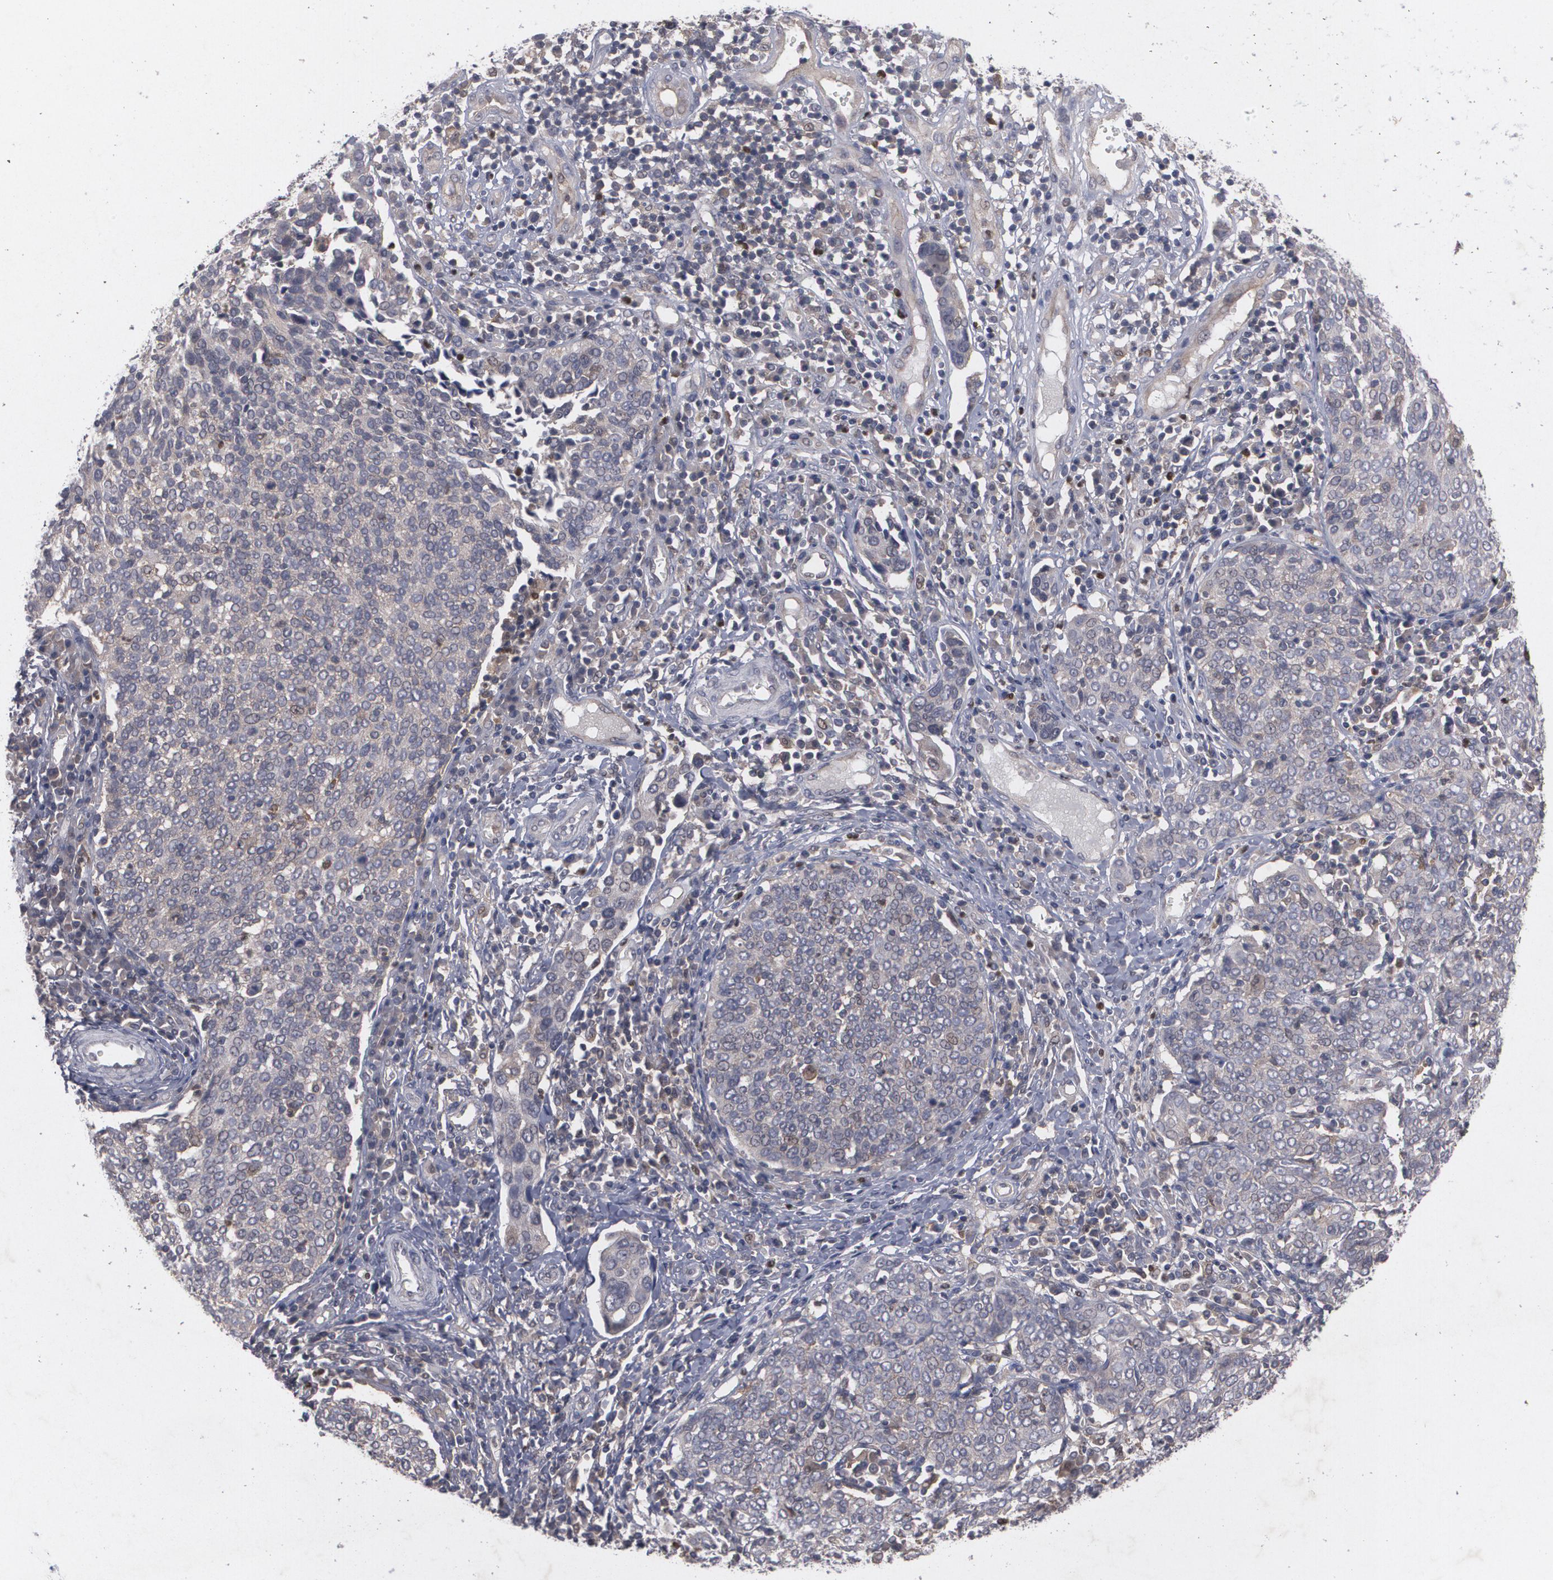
{"staining": {"intensity": "negative", "quantity": "none", "location": "none"}, "tissue": "cervical cancer", "cell_type": "Tumor cells", "image_type": "cancer", "snomed": [{"axis": "morphology", "description": "Squamous cell carcinoma, NOS"}, {"axis": "topography", "description": "Cervix"}], "caption": "This is an immunohistochemistry (IHC) image of squamous cell carcinoma (cervical). There is no positivity in tumor cells.", "gene": "HTT", "patient": {"sex": "female", "age": 40}}